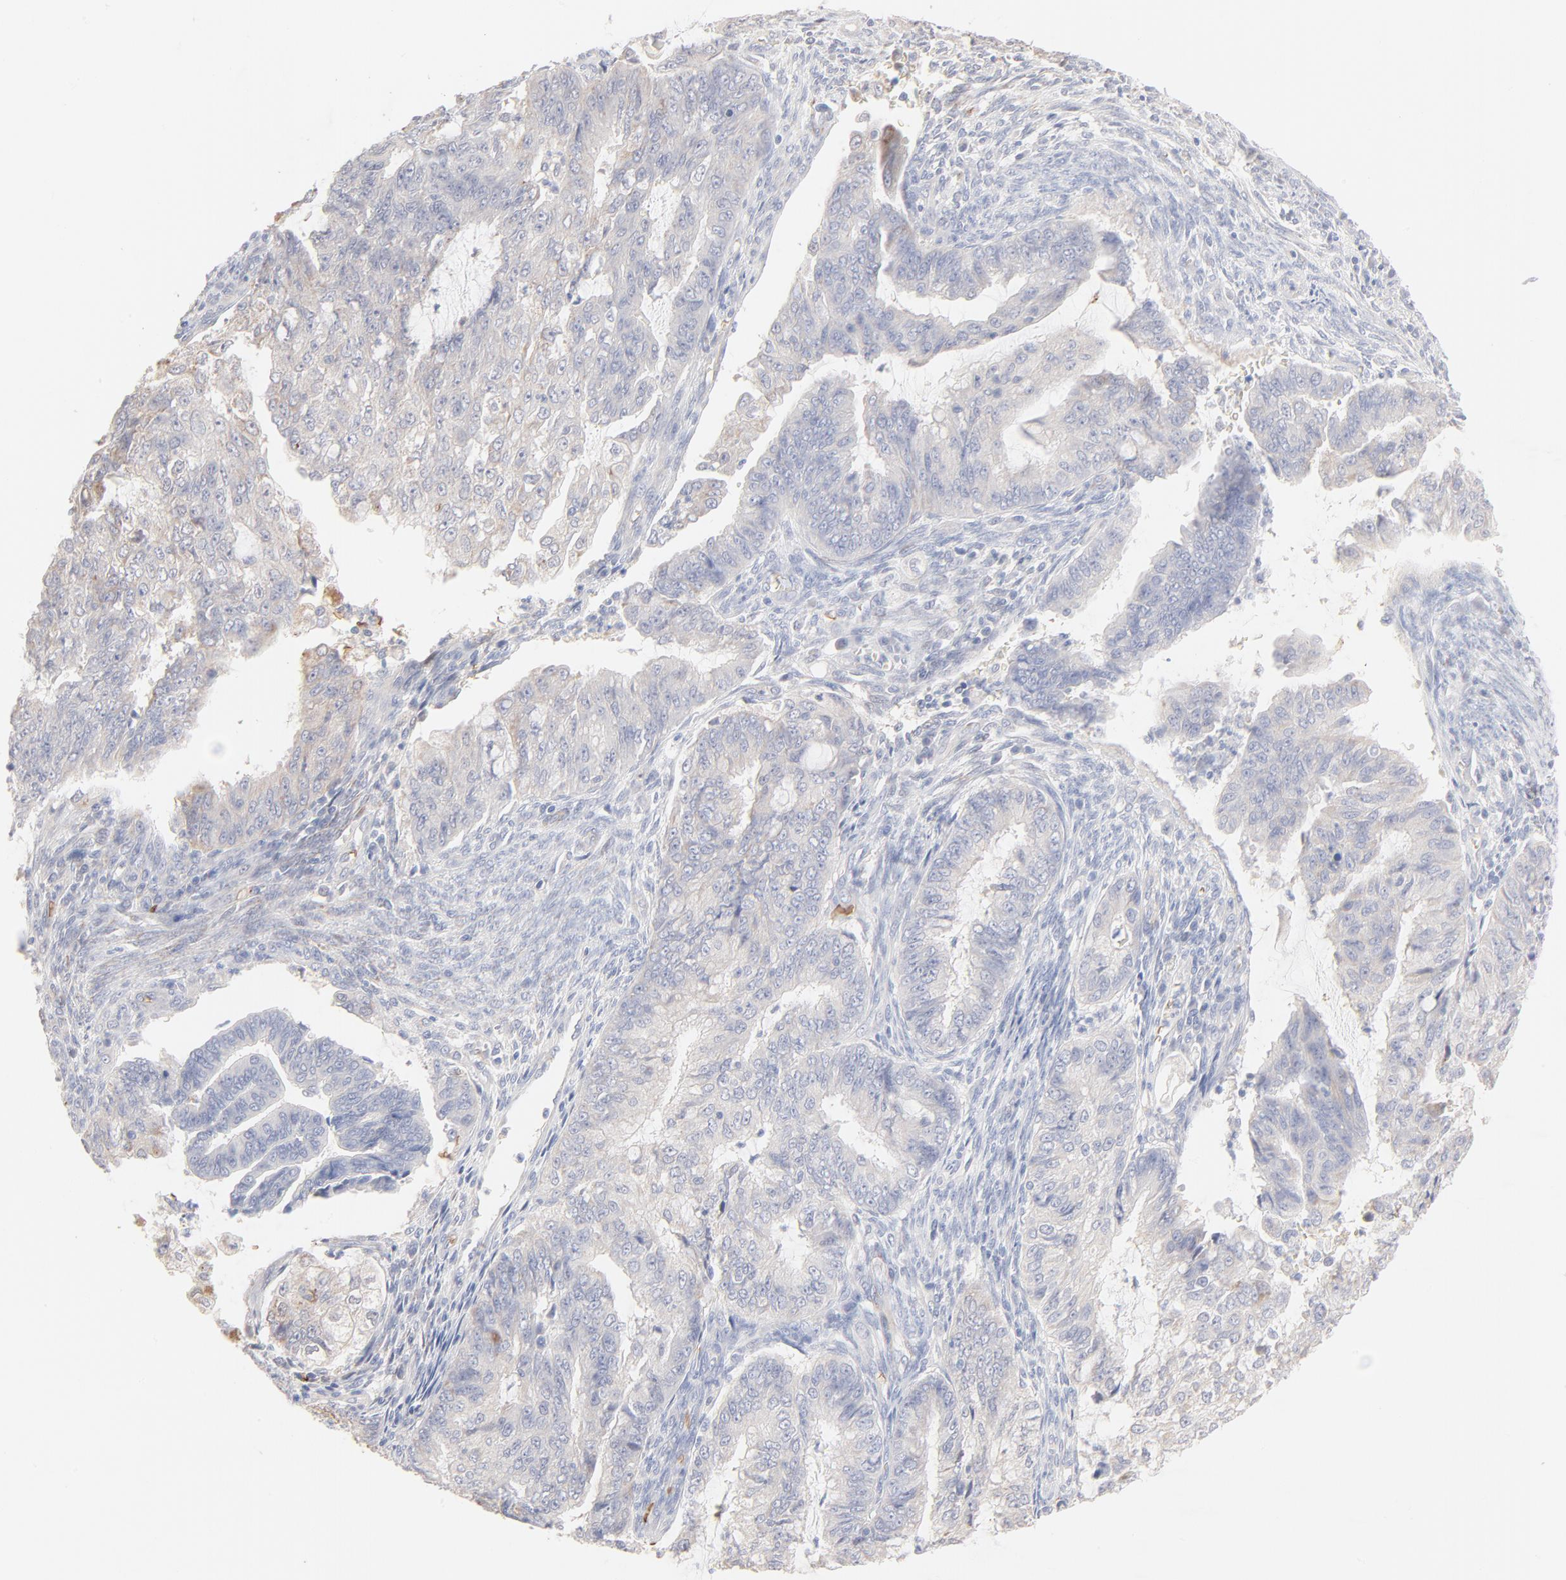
{"staining": {"intensity": "negative", "quantity": "none", "location": "none"}, "tissue": "endometrial cancer", "cell_type": "Tumor cells", "image_type": "cancer", "snomed": [{"axis": "morphology", "description": "Adenocarcinoma, NOS"}, {"axis": "topography", "description": "Endometrium"}], "caption": "High magnification brightfield microscopy of endometrial adenocarcinoma stained with DAB (brown) and counterstained with hematoxylin (blue): tumor cells show no significant expression. The staining is performed using DAB brown chromogen with nuclei counter-stained in using hematoxylin.", "gene": "SPTB", "patient": {"sex": "female", "age": 75}}